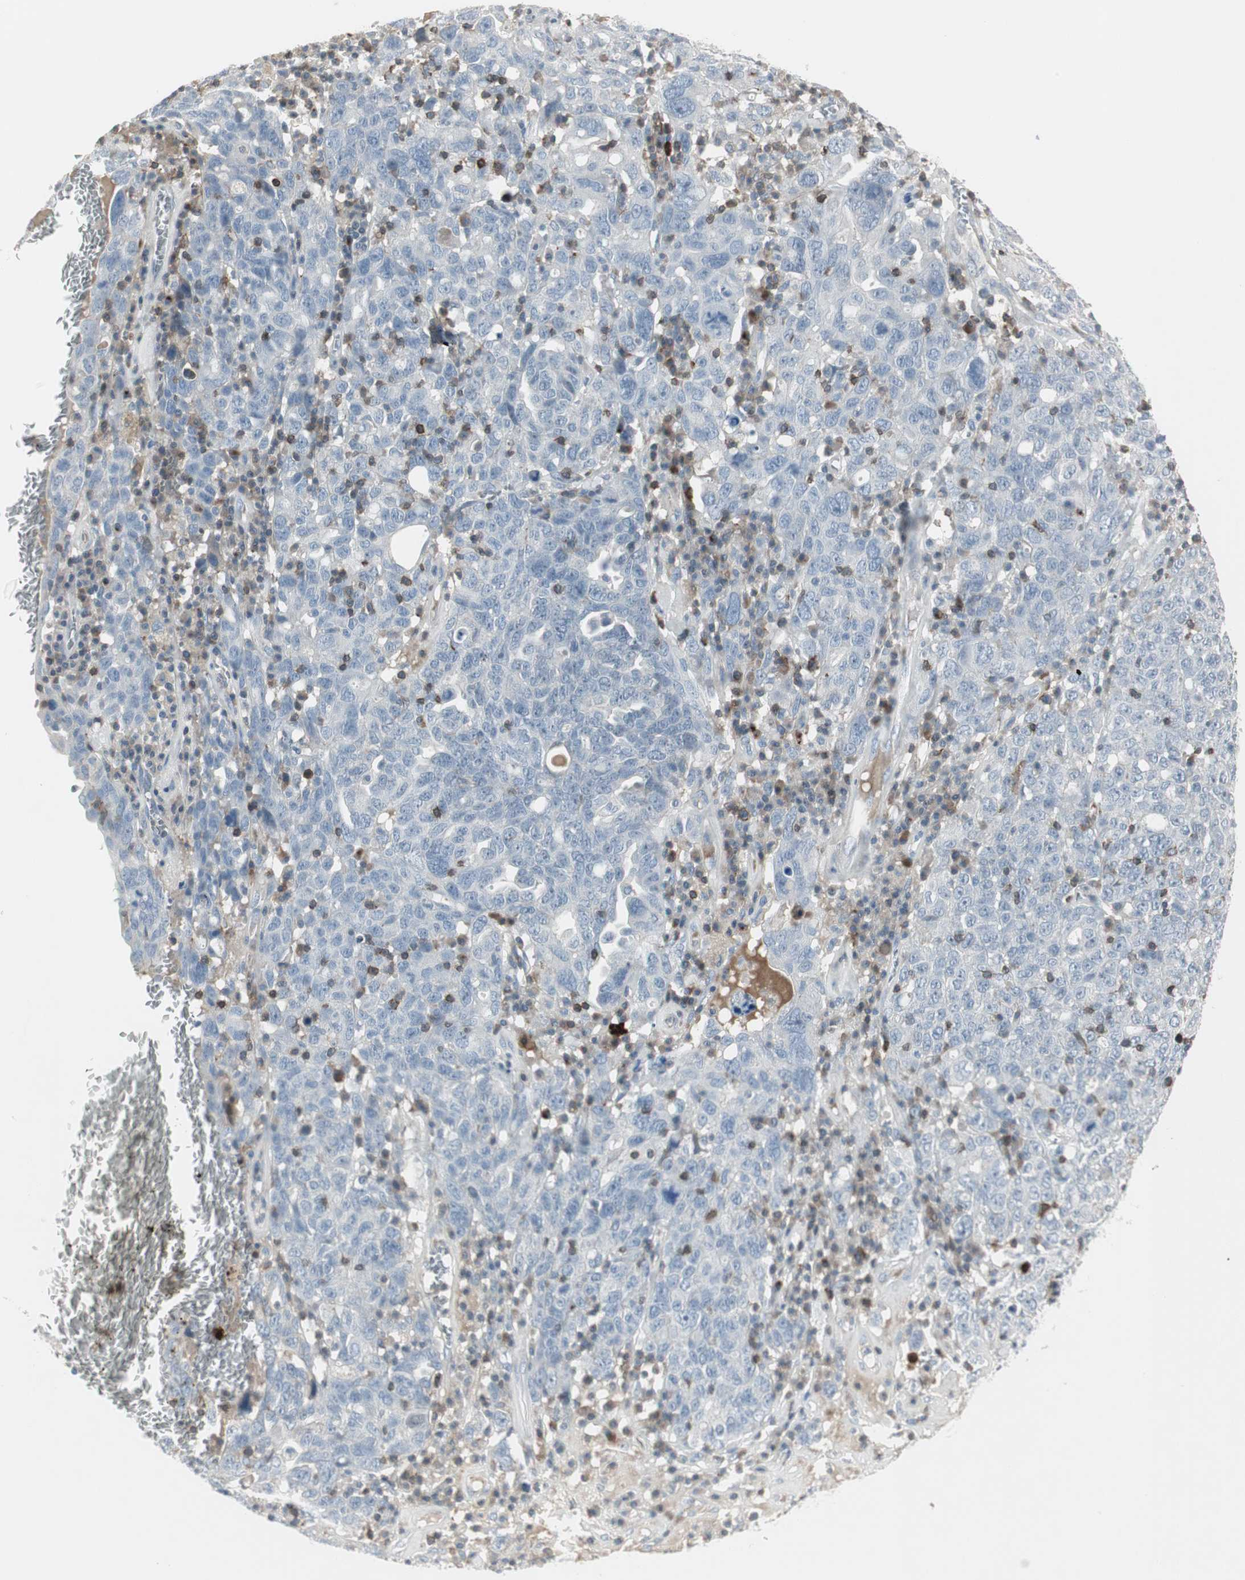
{"staining": {"intensity": "negative", "quantity": "none", "location": "none"}, "tissue": "ovarian cancer", "cell_type": "Tumor cells", "image_type": "cancer", "snomed": [{"axis": "morphology", "description": "Carcinoma, endometroid"}, {"axis": "topography", "description": "Ovary"}], "caption": "Tumor cells are negative for protein expression in human ovarian cancer (endometroid carcinoma).", "gene": "MAP4K4", "patient": {"sex": "female", "age": 62}}